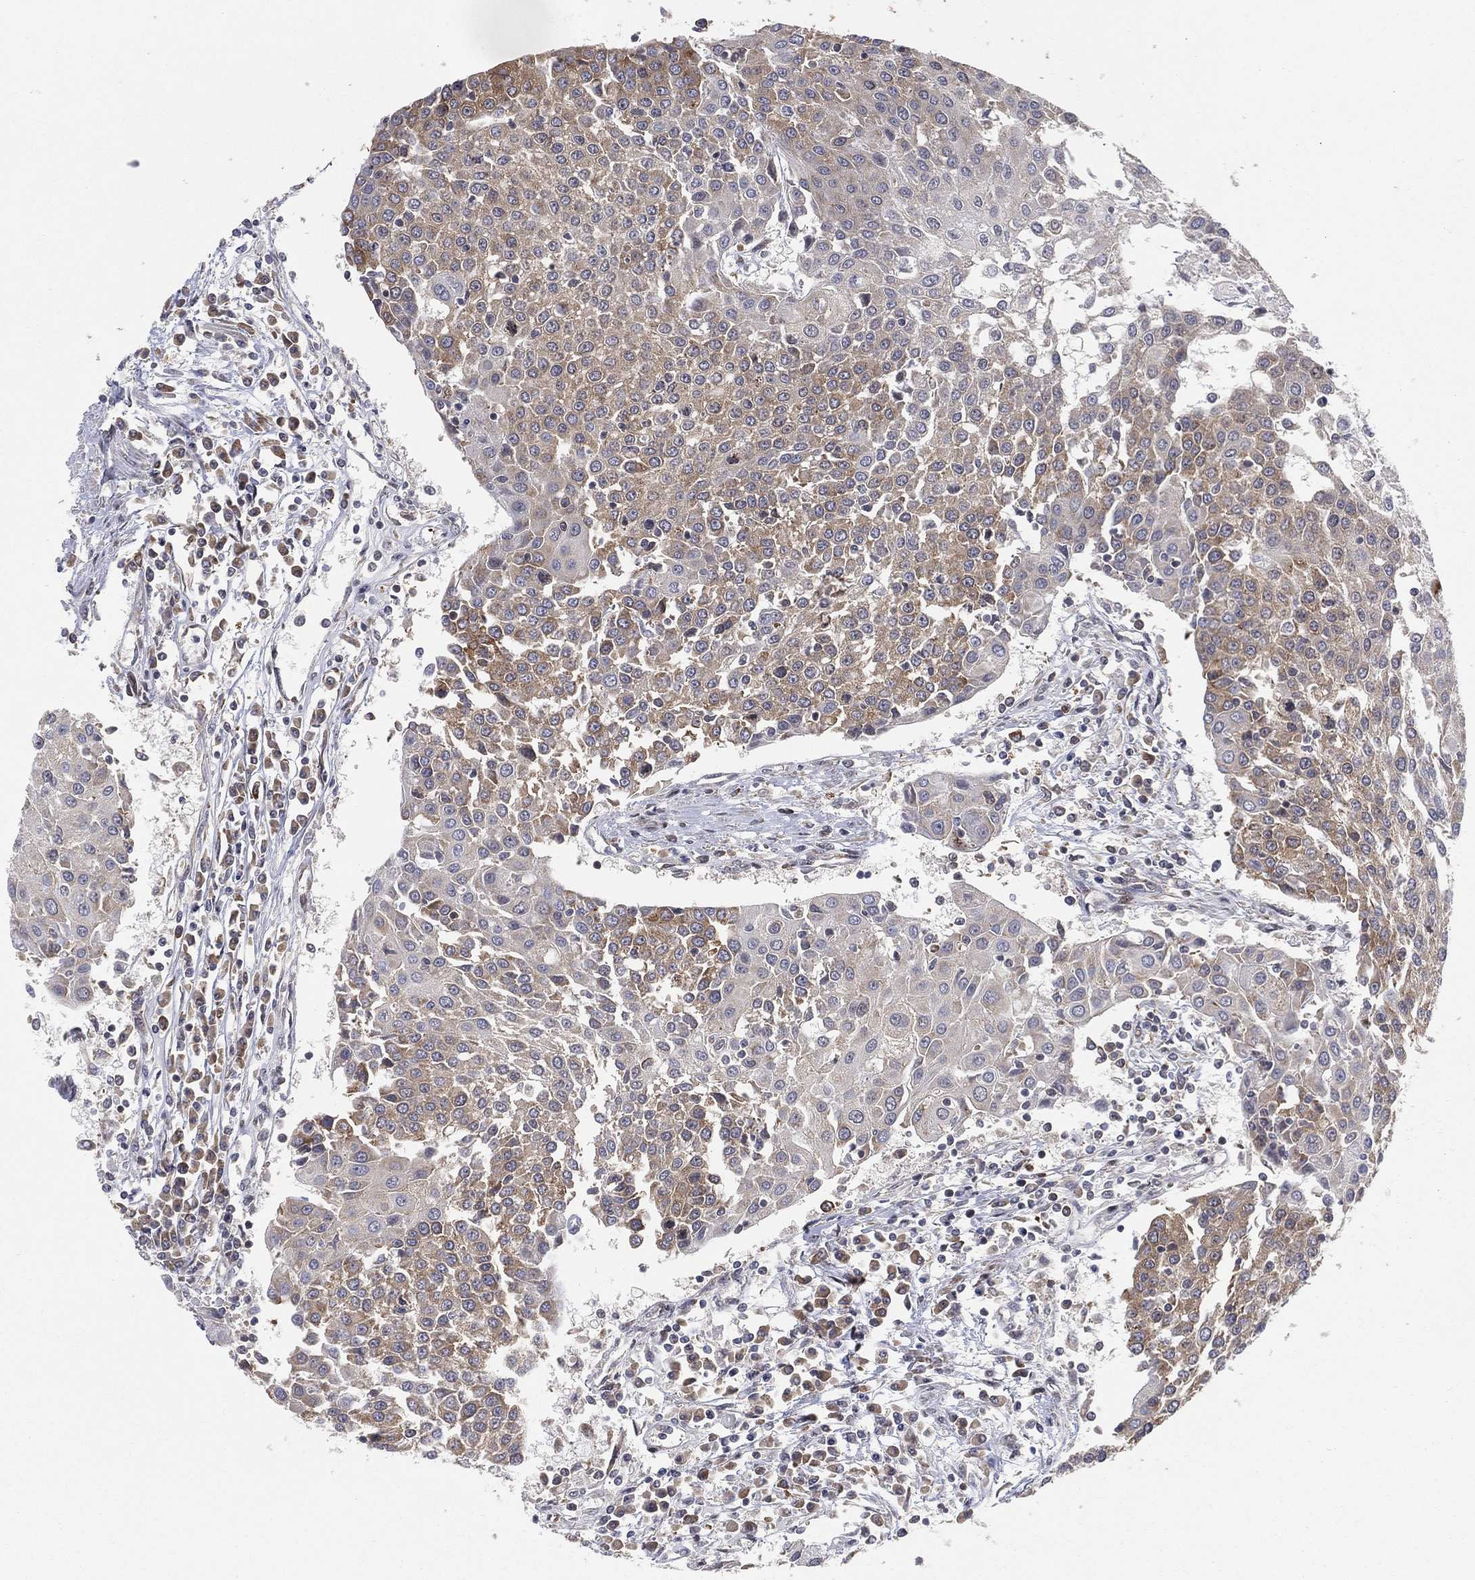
{"staining": {"intensity": "weak", "quantity": "25%-75%", "location": "cytoplasmic/membranous"}, "tissue": "urothelial cancer", "cell_type": "Tumor cells", "image_type": "cancer", "snomed": [{"axis": "morphology", "description": "Urothelial carcinoma, High grade"}, {"axis": "topography", "description": "Urinary bladder"}], "caption": "Immunohistochemical staining of urothelial cancer reveals low levels of weak cytoplasmic/membranous protein positivity in approximately 25%-75% of tumor cells. (Stains: DAB (3,3'-diaminobenzidine) in brown, nuclei in blue, Microscopy: brightfield microscopy at high magnification).", "gene": "TMTC4", "patient": {"sex": "female", "age": 85}}